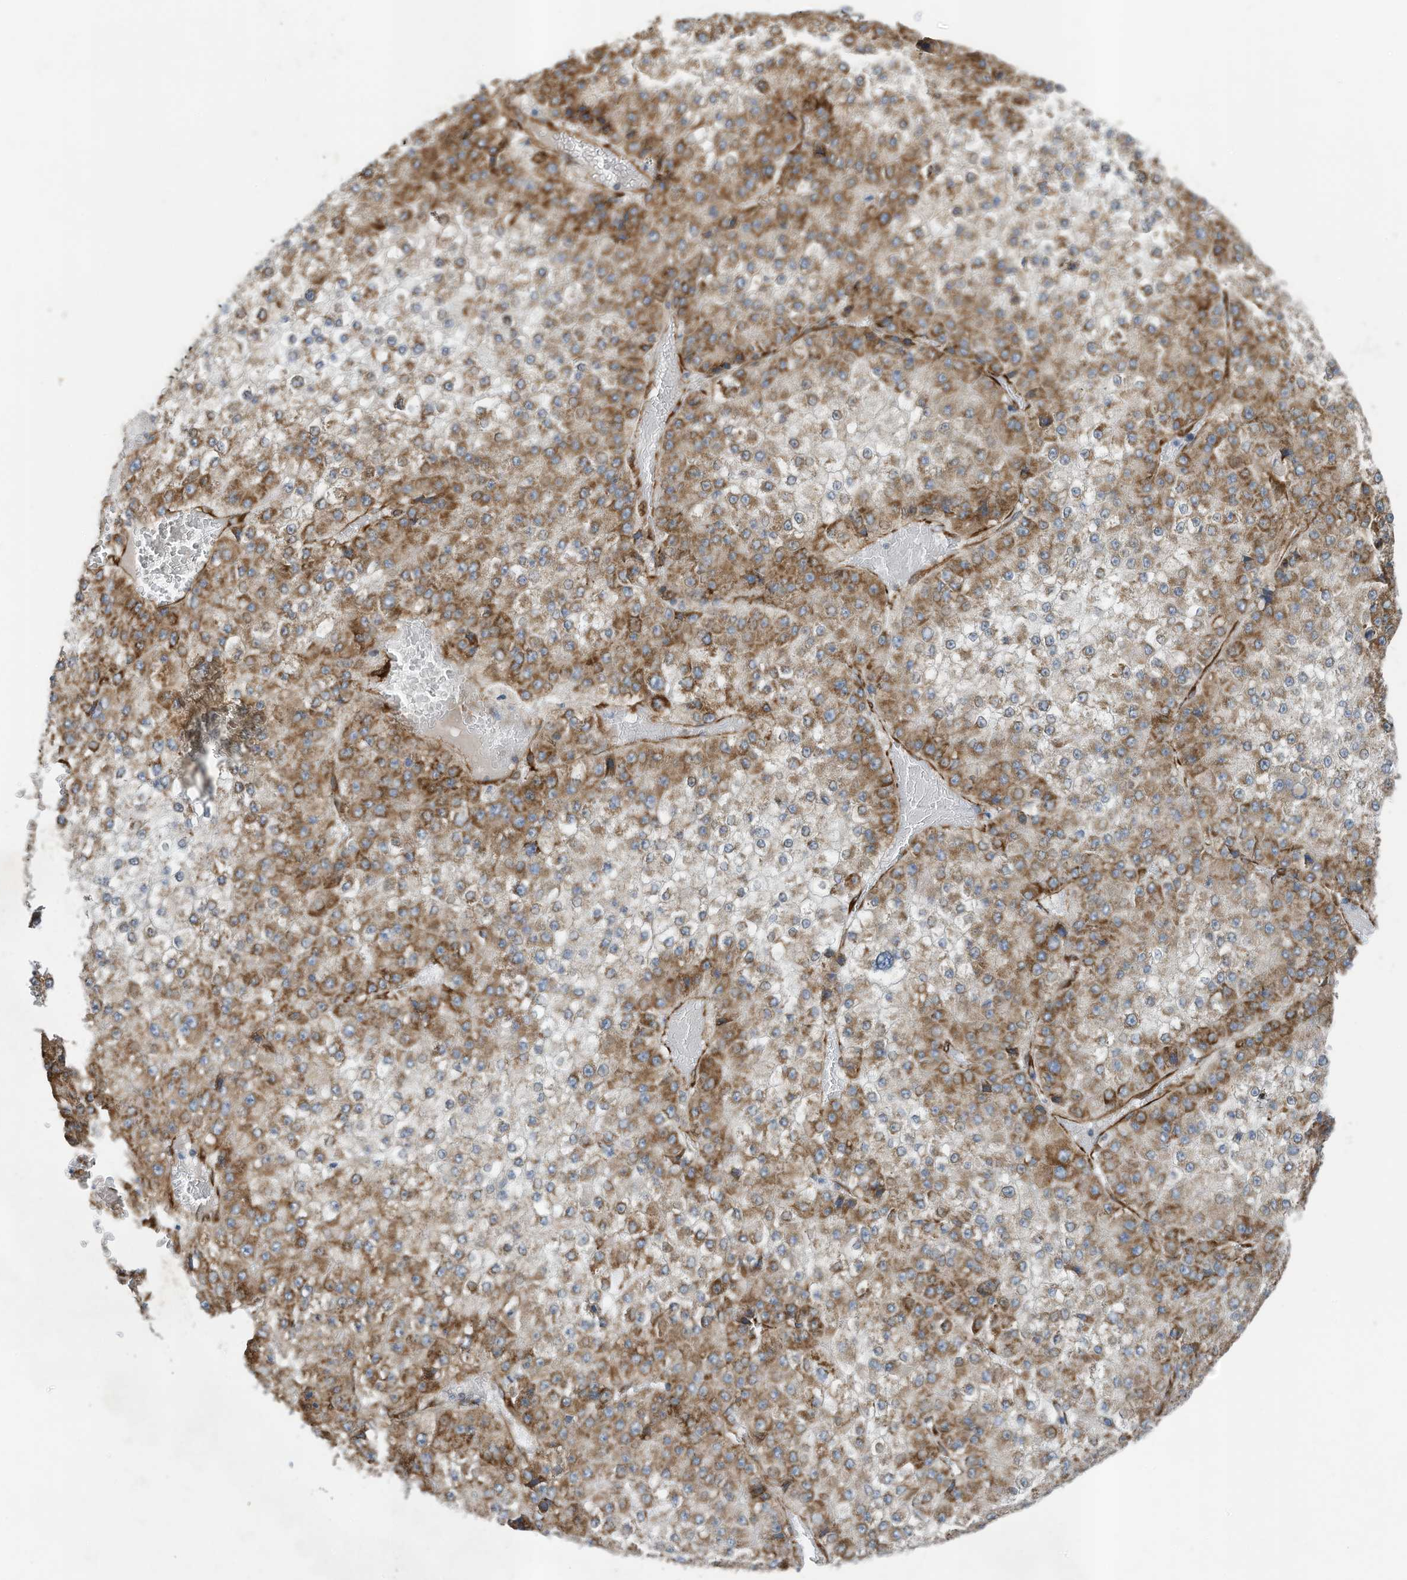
{"staining": {"intensity": "moderate", "quantity": "25%-75%", "location": "cytoplasmic/membranous"}, "tissue": "liver cancer", "cell_type": "Tumor cells", "image_type": "cancer", "snomed": [{"axis": "morphology", "description": "Carcinoma, Hepatocellular, NOS"}, {"axis": "topography", "description": "Liver"}], "caption": "Liver cancer (hepatocellular carcinoma) tissue reveals moderate cytoplasmic/membranous expression in about 25%-75% of tumor cells (DAB = brown stain, brightfield microscopy at high magnification).", "gene": "ZBTB45", "patient": {"sex": "female", "age": 73}}